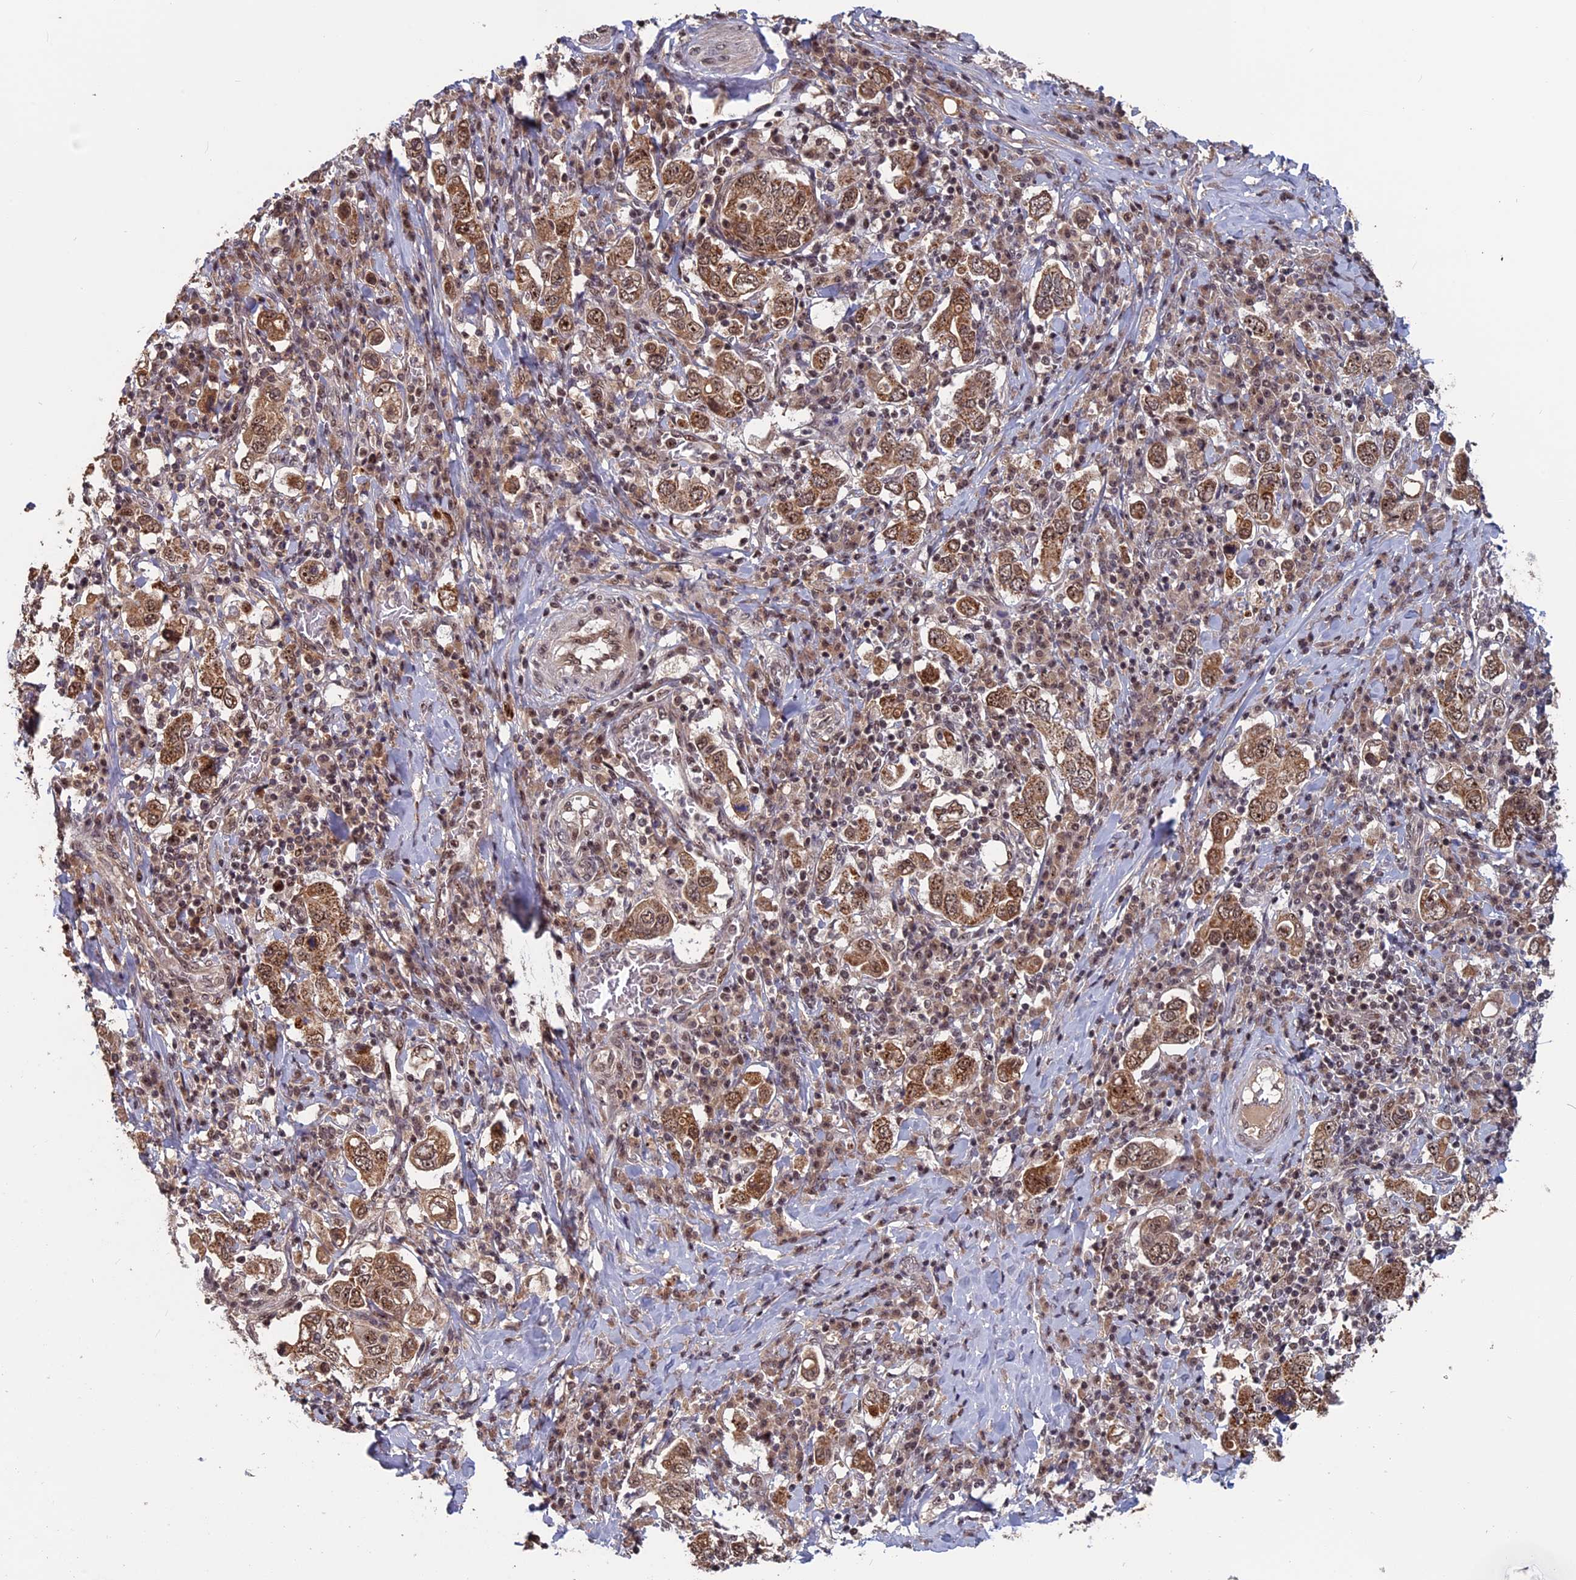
{"staining": {"intensity": "moderate", "quantity": ">75%", "location": "cytoplasmic/membranous,nuclear"}, "tissue": "stomach cancer", "cell_type": "Tumor cells", "image_type": "cancer", "snomed": [{"axis": "morphology", "description": "Adenocarcinoma, NOS"}, {"axis": "topography", "description": "Stomach, upper"}], "caption": "Human adenocarcinoma (stomach) stained with a protein marker reveals moderate staining in tumor cells.", "gene": "CACTIN", "patient": {"sex": "male", "age": 62}}